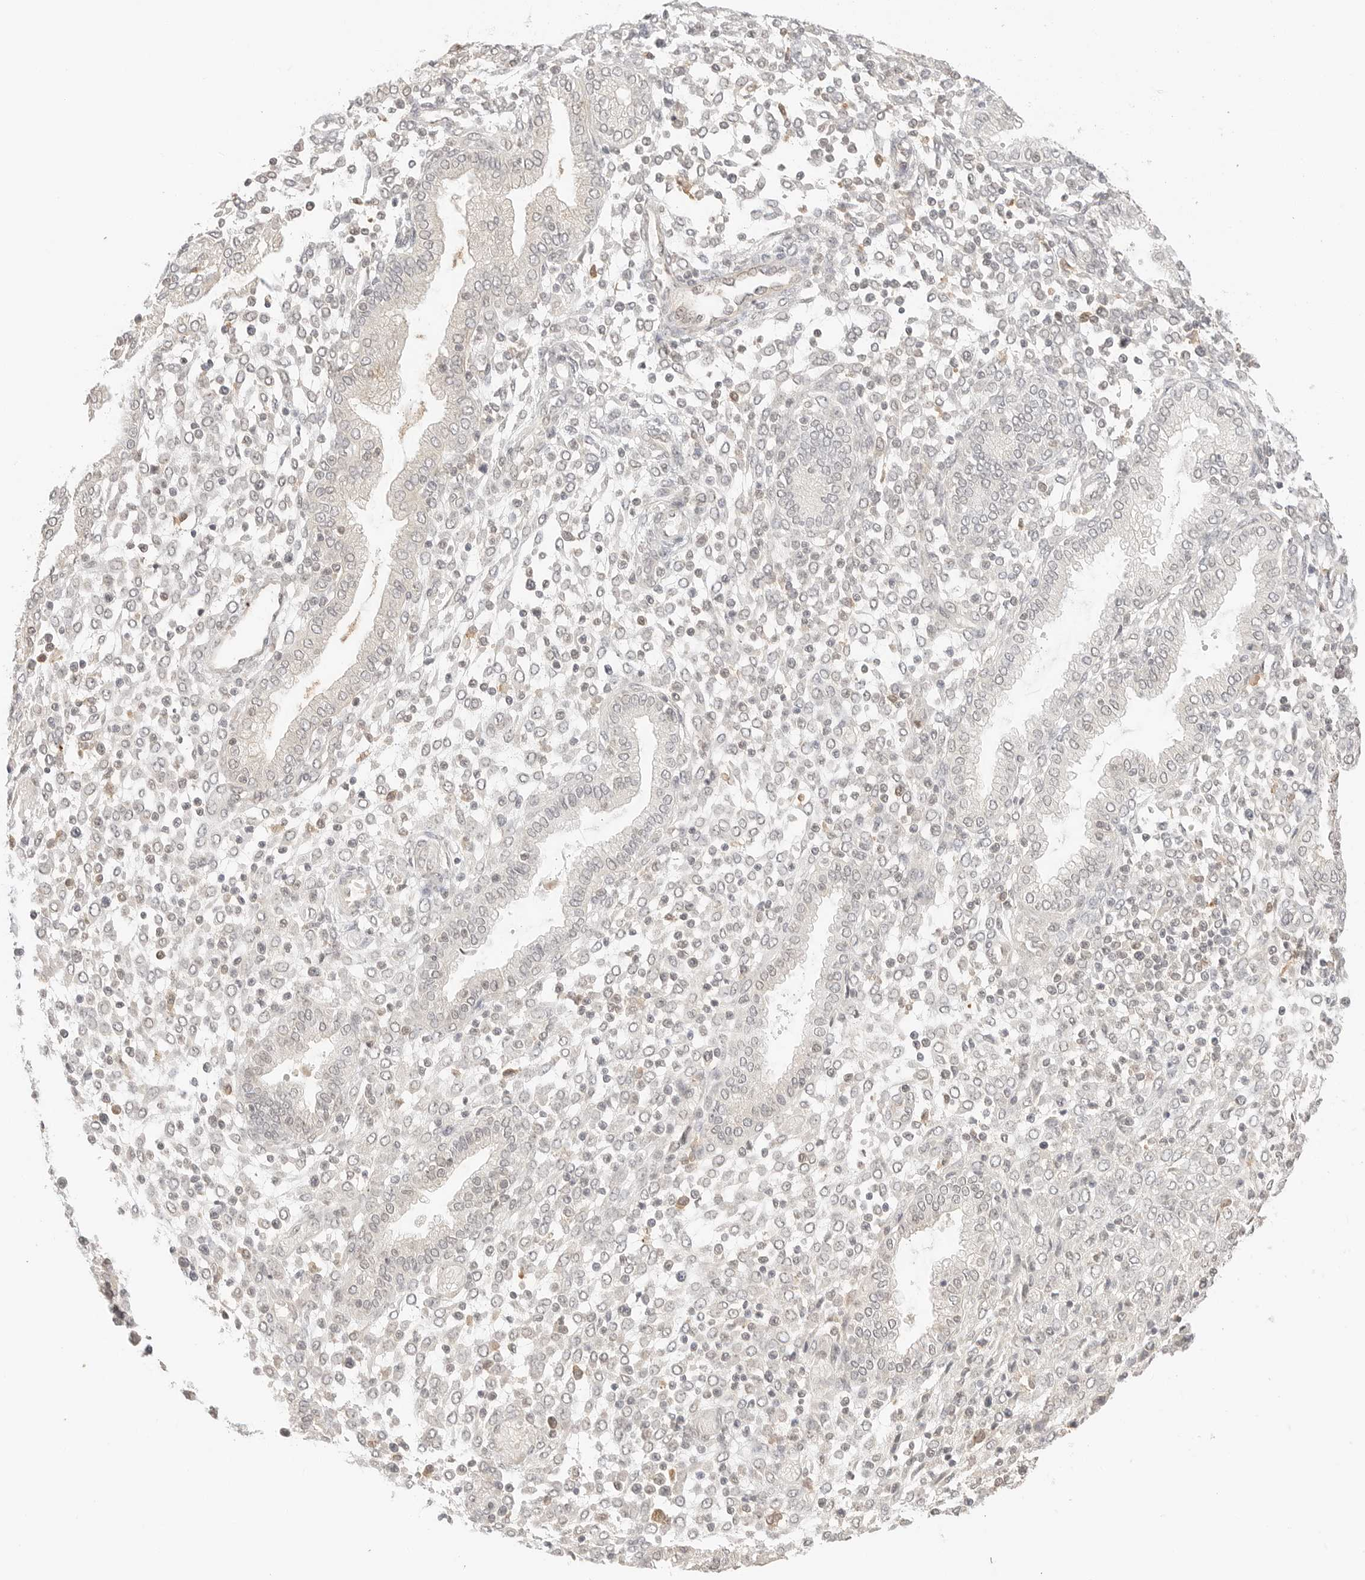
{"staining": {"intensity": "negative", "quantity": "none", "location": "none"}, "tissue": "endometrium", "cell_type": "Cells in endometrial stroma", "image_type": "normal", "snomed": [{"axis": "morphology", "description": "Normal tissue, NOS"}, {"axis": "topography", "description": "Endometrium"}], "caption": "A high-resolution photomicrograph shows IHC staining of benign endometrium, which shows no significant positivity in cells in endometrial stroma.", "gene": "RPS6KL1", "patient": {"sex": "female", "age": 53}}